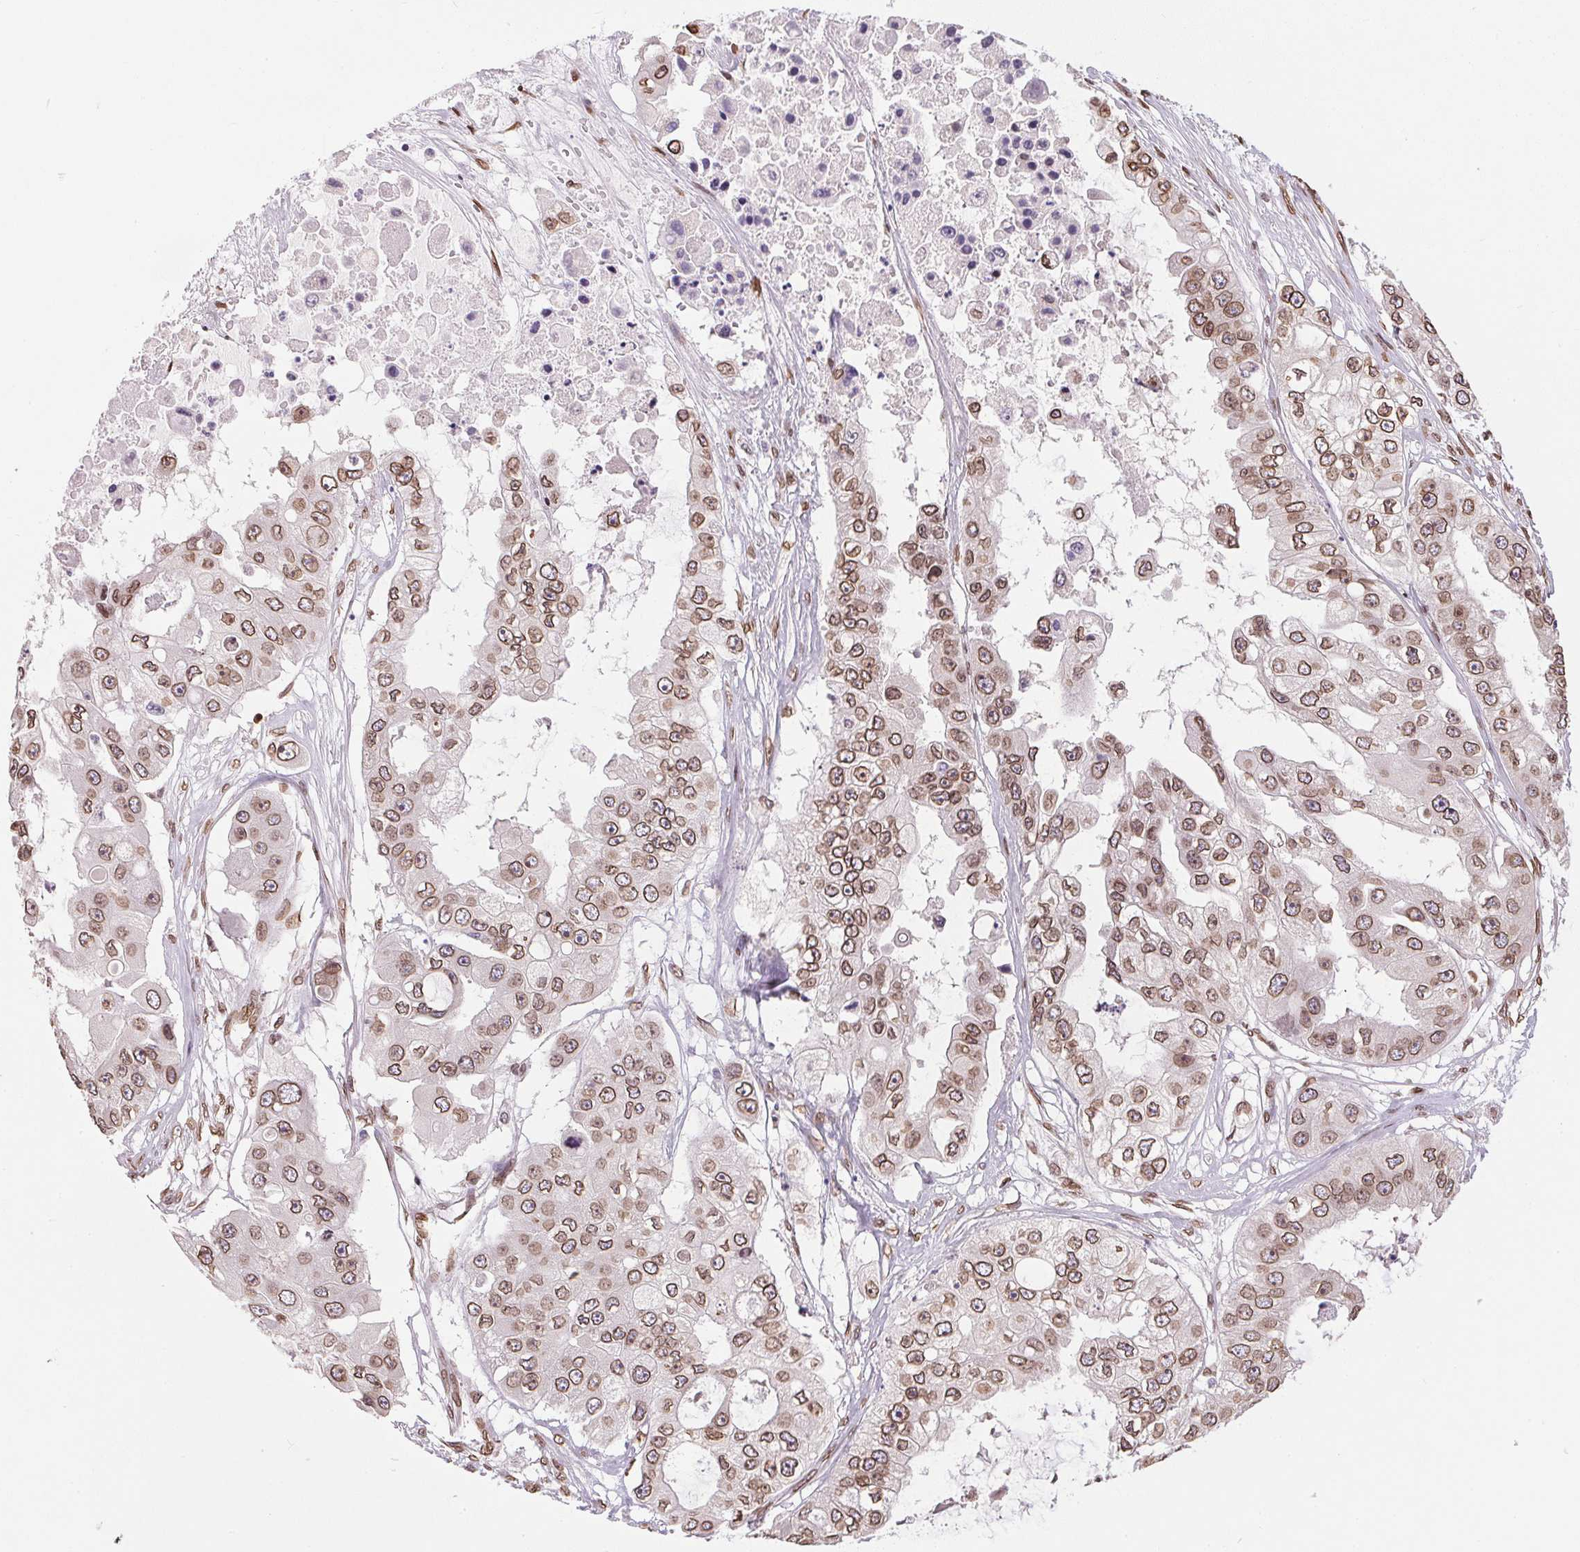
{"staining": {"intensity": "moderate", "quantity": ">75%", "location": "cytoplasmic/membranous,nuclear"}, "tissue": "ovarian cancer", "cell_type": "Tumor cells", "image_type": "cancer", "snomed": [{"axis": "morphology", "description": "Cystadenocarcinoma, serous, NOS"}, {"axis": "topography", "description": "Ovary"}], "caption": "Moderate cytoplasmic/membranous and nuclear protein staining is identified in approximately >75% of tumor cells in ovarian serous cystadenocarcinoma.", "gene": "TMEM175", "patient": {"sex": "female", "age": 56}}